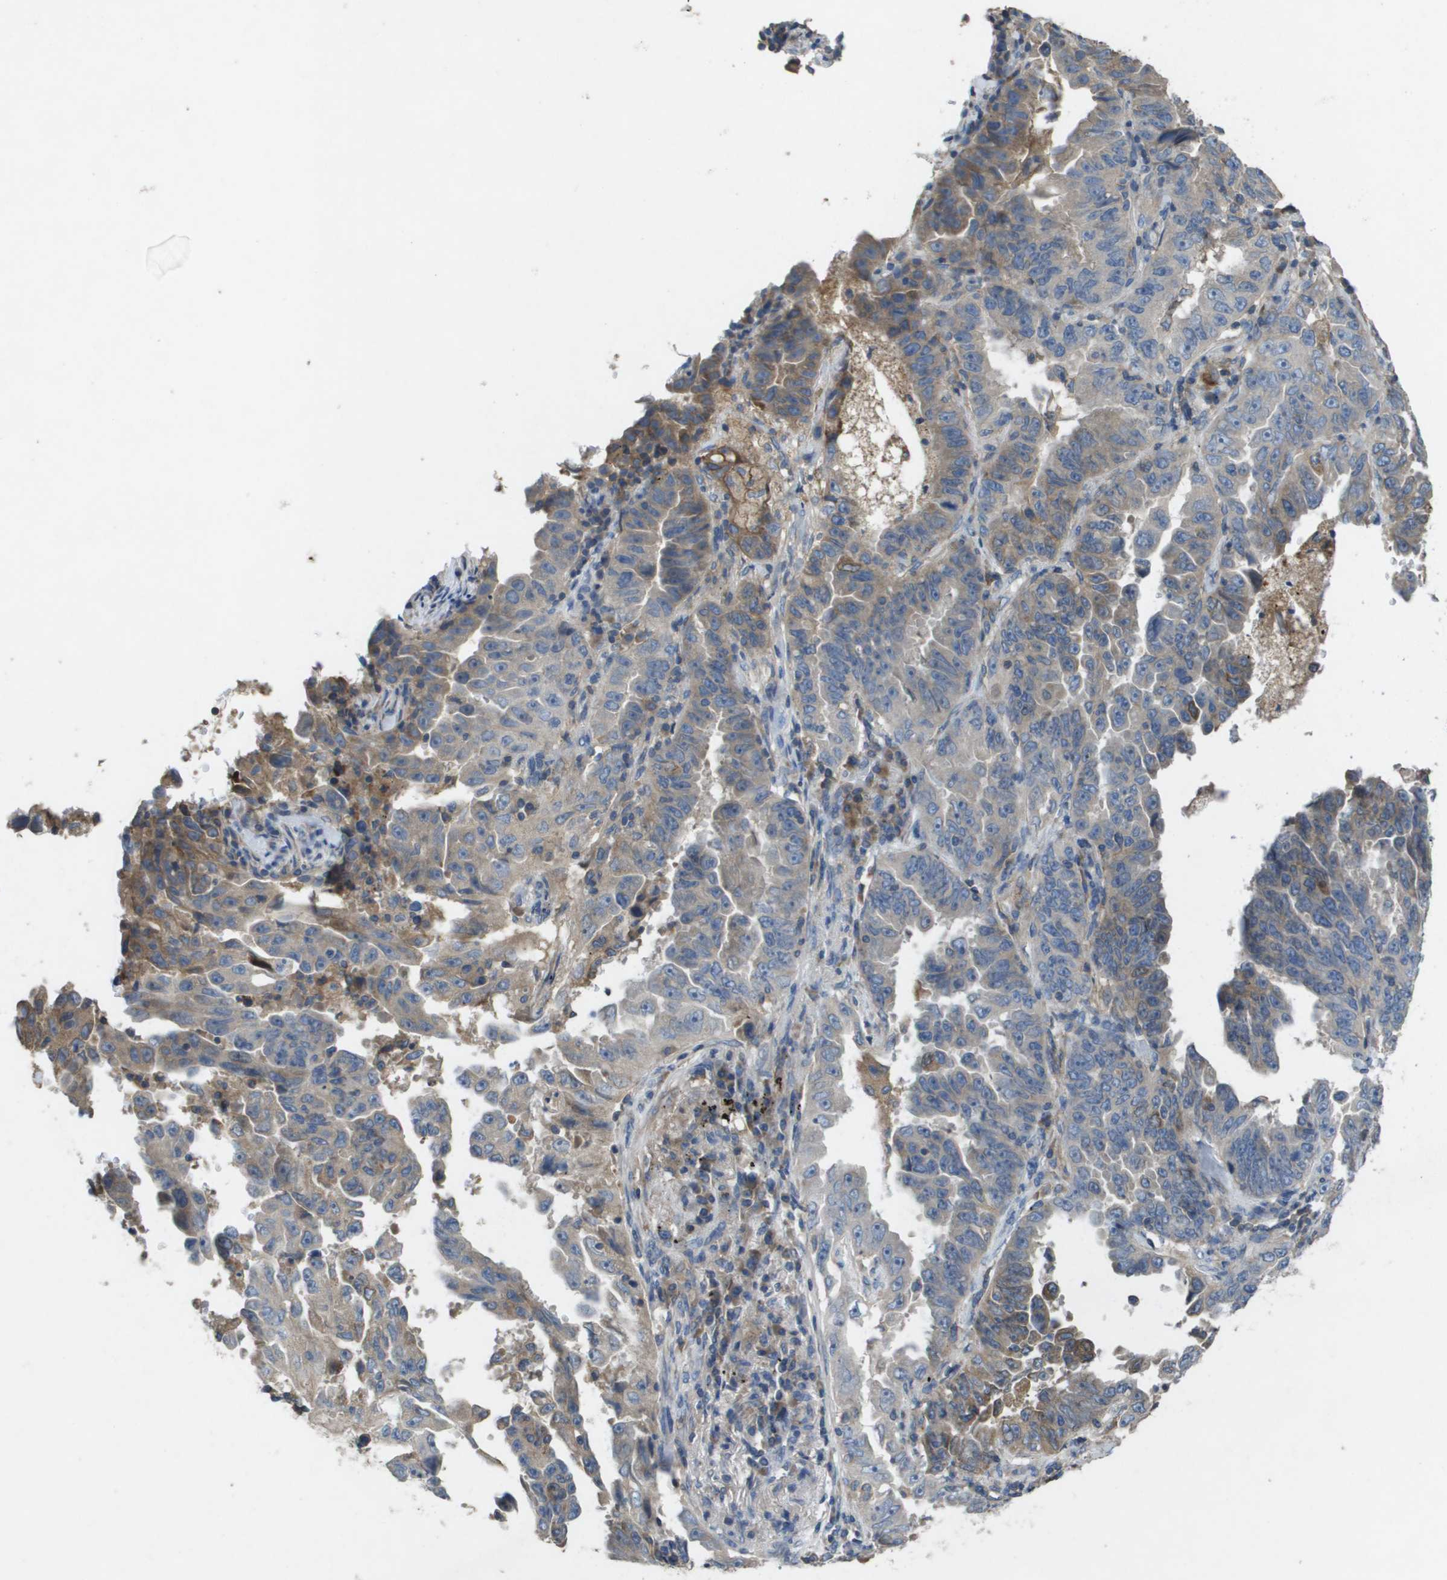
{"staining": {"intensity": "moderate", "quantity": "25%-75%", "location": "cytoplasmic/membranous"}, "tissue": "lung cancer", "cell_type": "Tumor cells", "image_type": "cancer", "snomed": [{"axis": "morphology", "description": "Adenocarcinoma, NOS"}, {"axis": "topography", "description": "Lung"}], "caption": "Immunohistochemistry (IHC) (DAB (3,3'-diaminobenzidine)) staining of lung cancer displays moderate cytoplasmic/membranous protein positivity in approximately 25%-75% of tumor cells. The protein of interest is shown in brown color, while the nuclei are stained blue.", "gene": "CLCA4", "patient": {"sex": "female", "age": 51}}